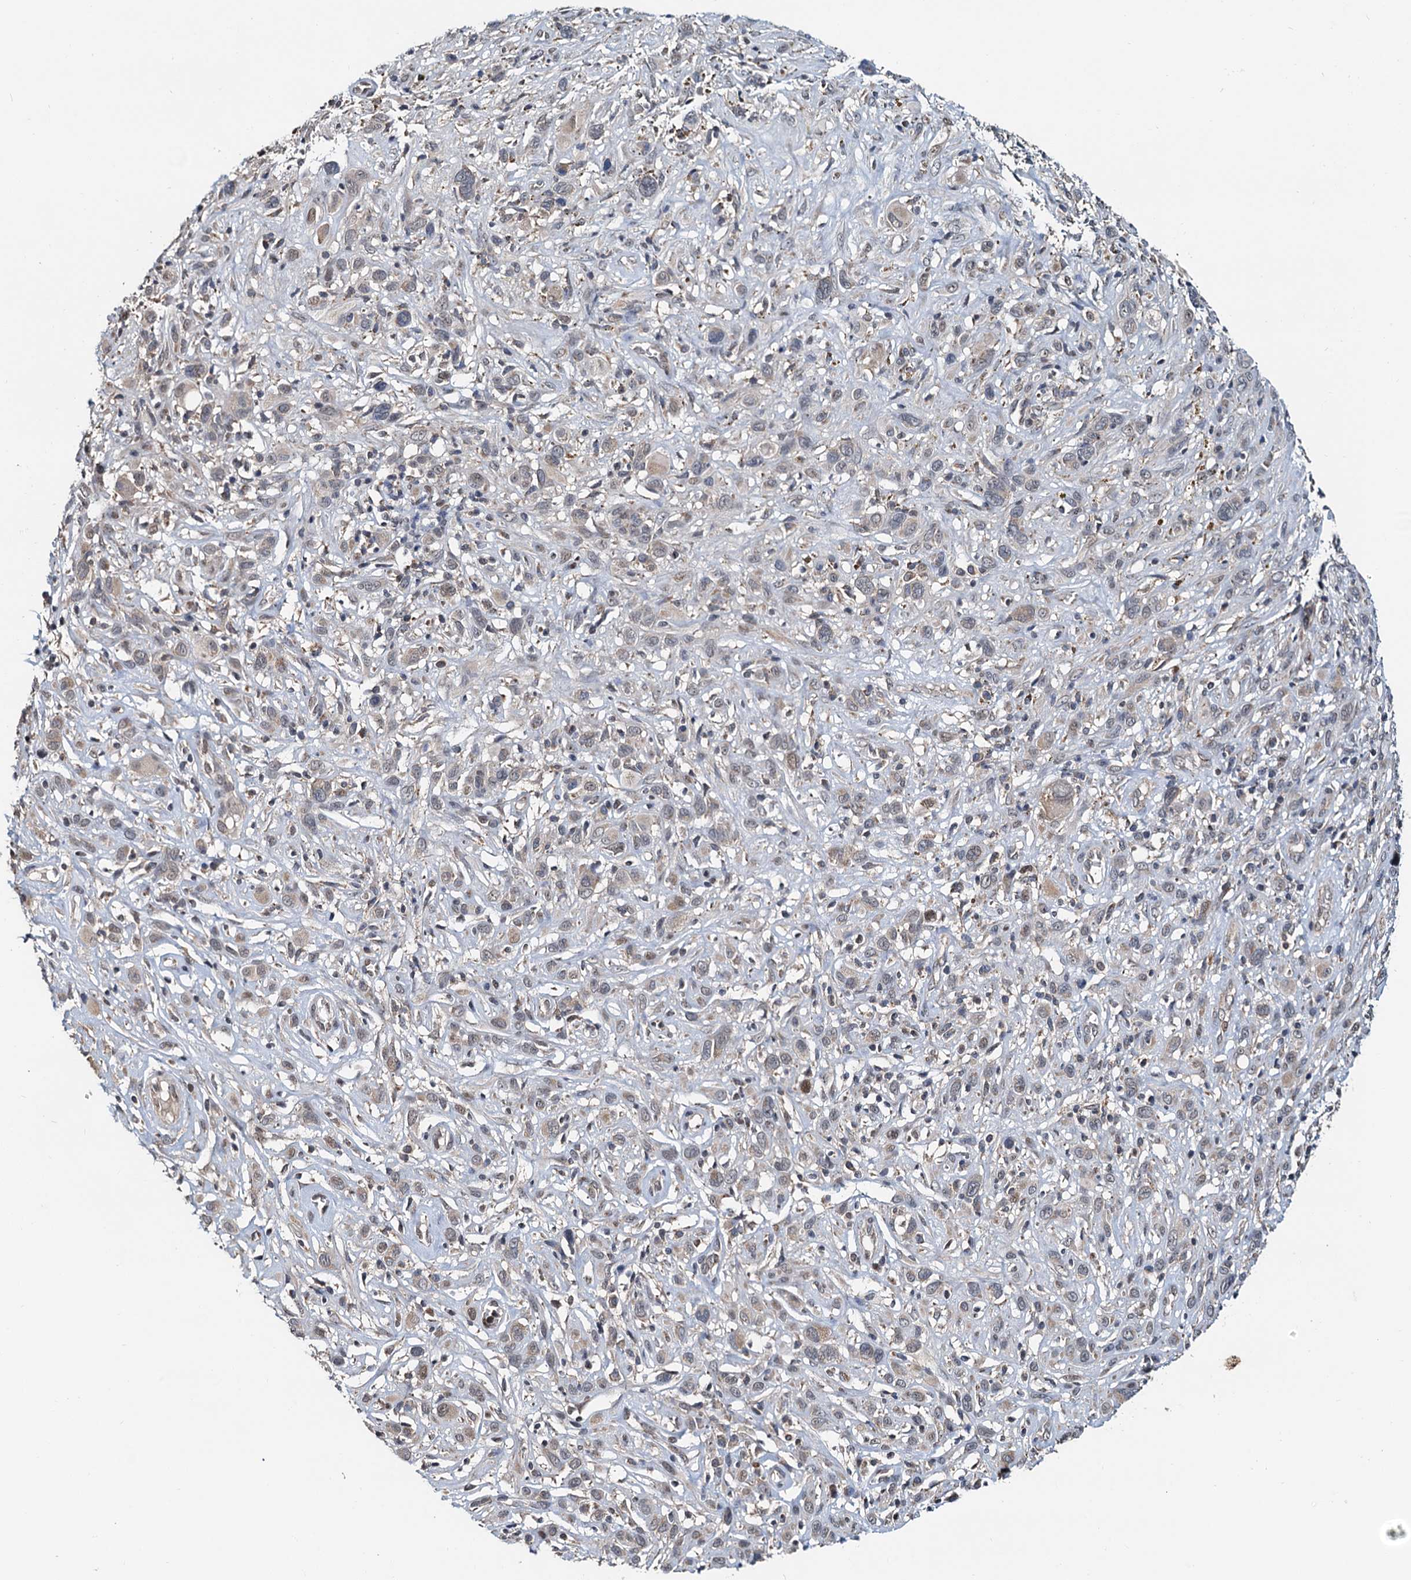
{"staining": {"intensity": "weak", "quantity": "<25%", "location": "cytoplasmic/membranous,nuclear"}, "tissue": "melanoma", "cell_type": "Tumor cells", "image_type": "cancer", "snomed": [{"axis": "morphology", "description": "Malignant melanoma, NOS"}, {"axis": "topography", "description": "Skin of trunk"}], "caption": "Protein analysis of melanoma reveals no significant staining in tumor cells. The staining is performed using DAB brown chromogen with nuclei counter-stained in using hematoxylin.", "gene": "MCMBP", "patient": {"sex": "male", "age": 71}}